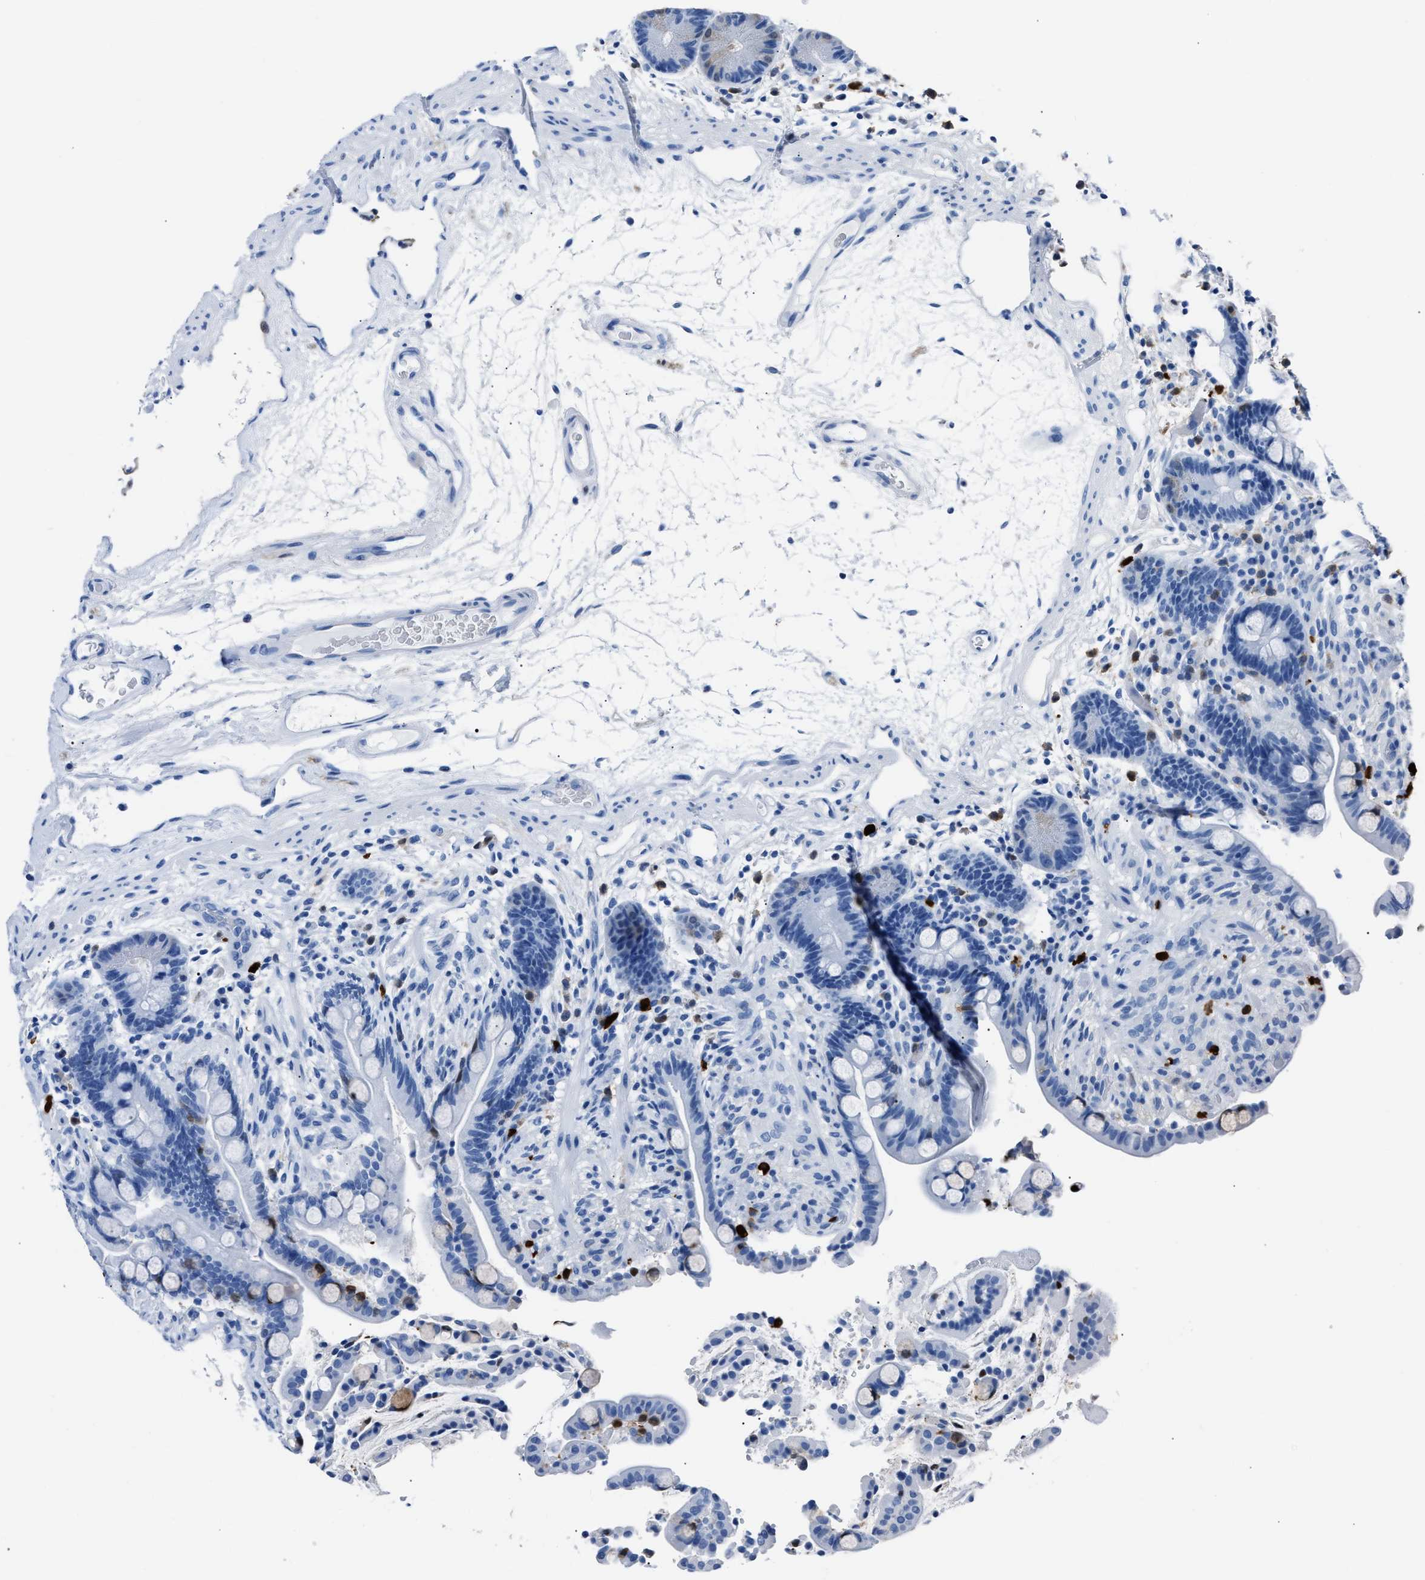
{"staining": {"intensity": "negative", "quantity": "none", "location": "none"}, "tissue": "colon", "cell_type": "Endothelial cells", "image_type": "normal", "snomed": [{"axis": "morphology", "description": "Normal tissue, NOS"}, {"axis": "topography", "description": "Colon"}], "caption": "Immunohistochemistry image of unremarkable human colon stained for a protein (brown), which shows no expression in endothelial cells.", "gene": "S100P", "patient": {"sex": "male", "age": 73}}